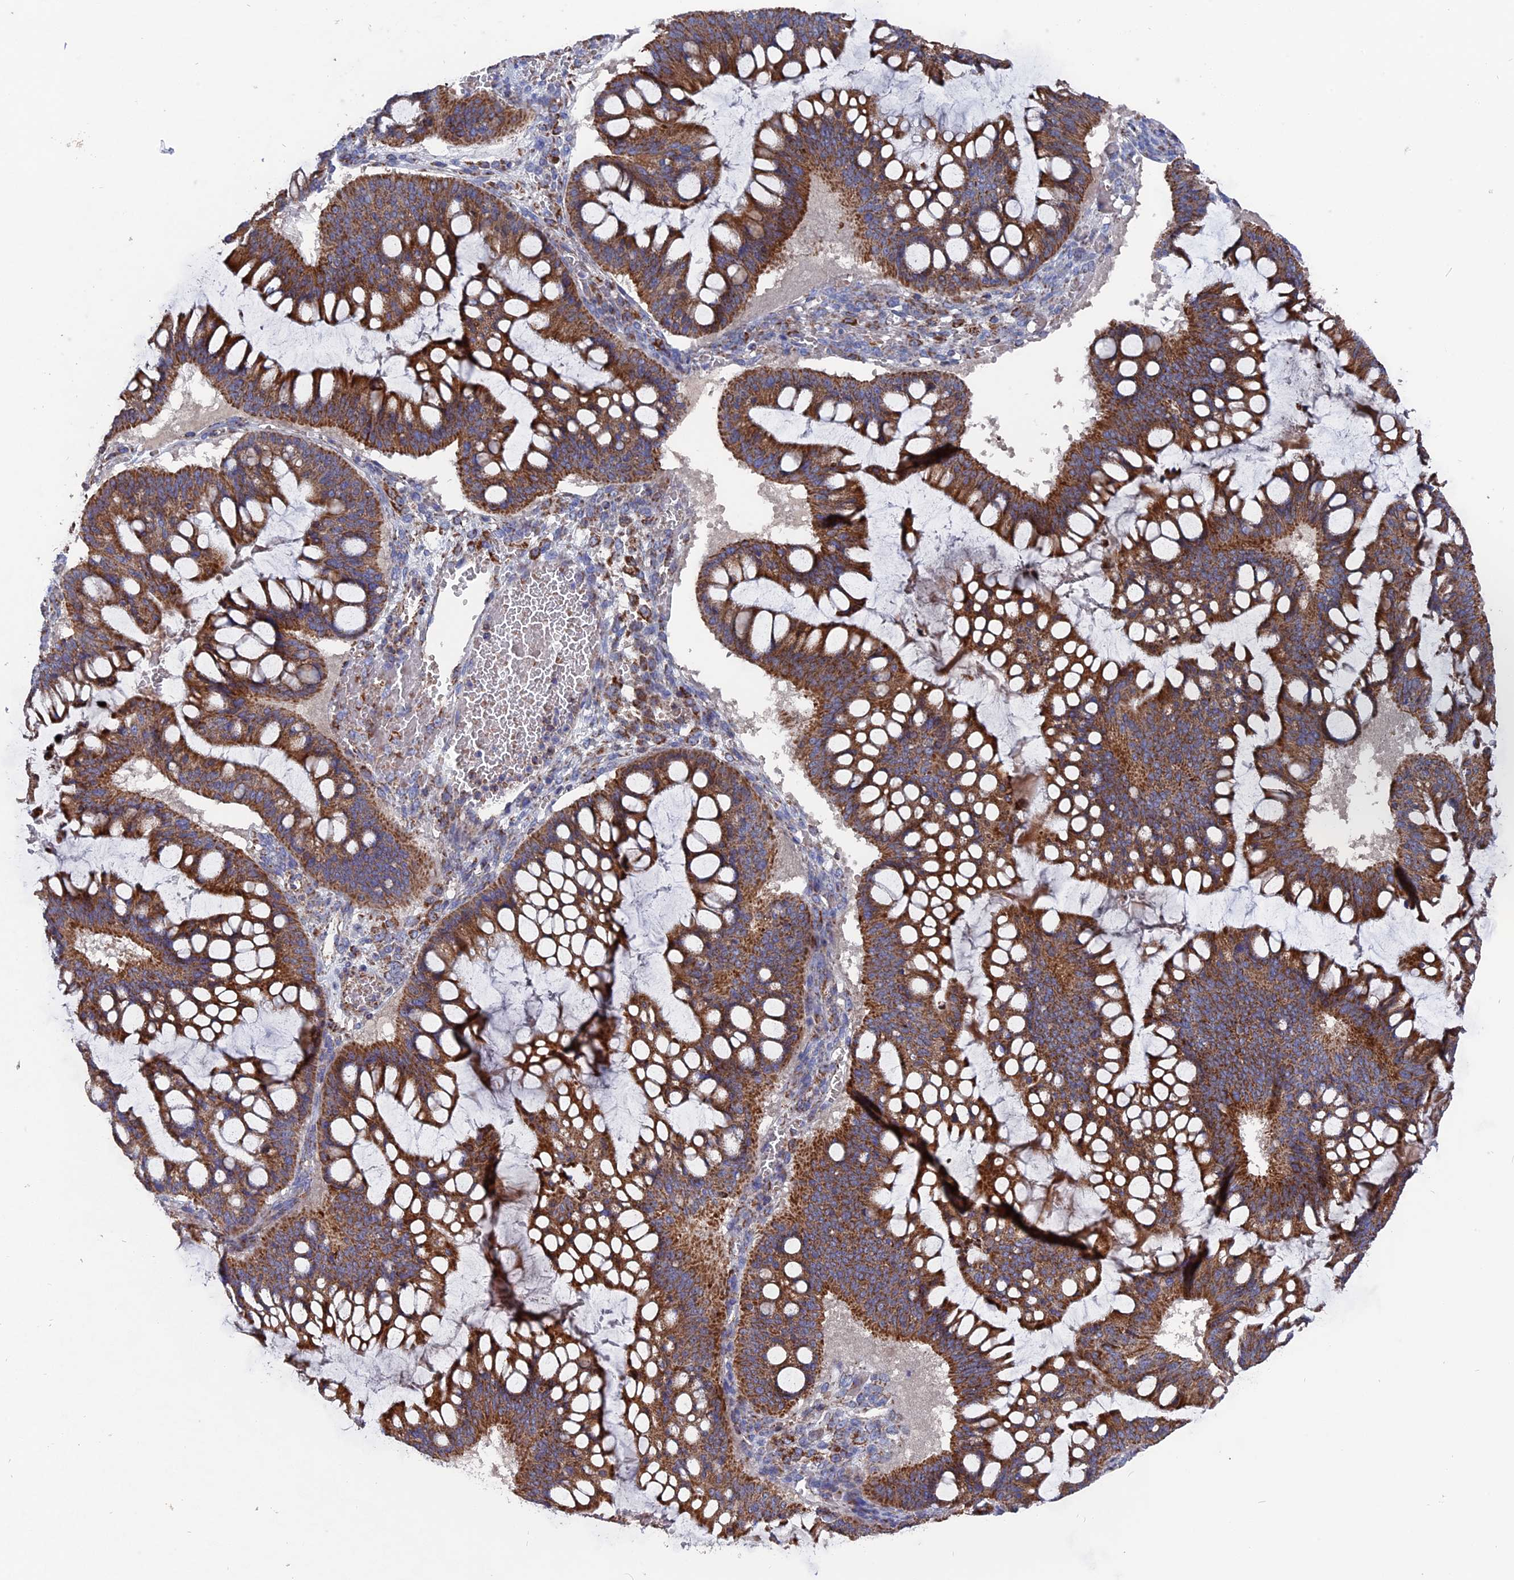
{"staining": {"intensity": "strong", "quantity": ">75%", "location": "cytoplasmic/membranous"}, "tissue": "ovarian cancer", "cell_type": "Tumor cells", "image_type": "cancer", "snomed": [{"axis": "morphology", "description": "Cystadenocarcinoma, mucinous, NOS"}, {"axis": "topography", "description": "Ovary"}], "caption": "This is an image of immunohistochemistry (IHC) staining of ovarian cancer (mucinous cystadenocarcinoma), which shows strong expression in the cytoplasmic/membranous of tumor cells.", "gene": "TGFA", "patient": {"sex": "female", "age": 73}}